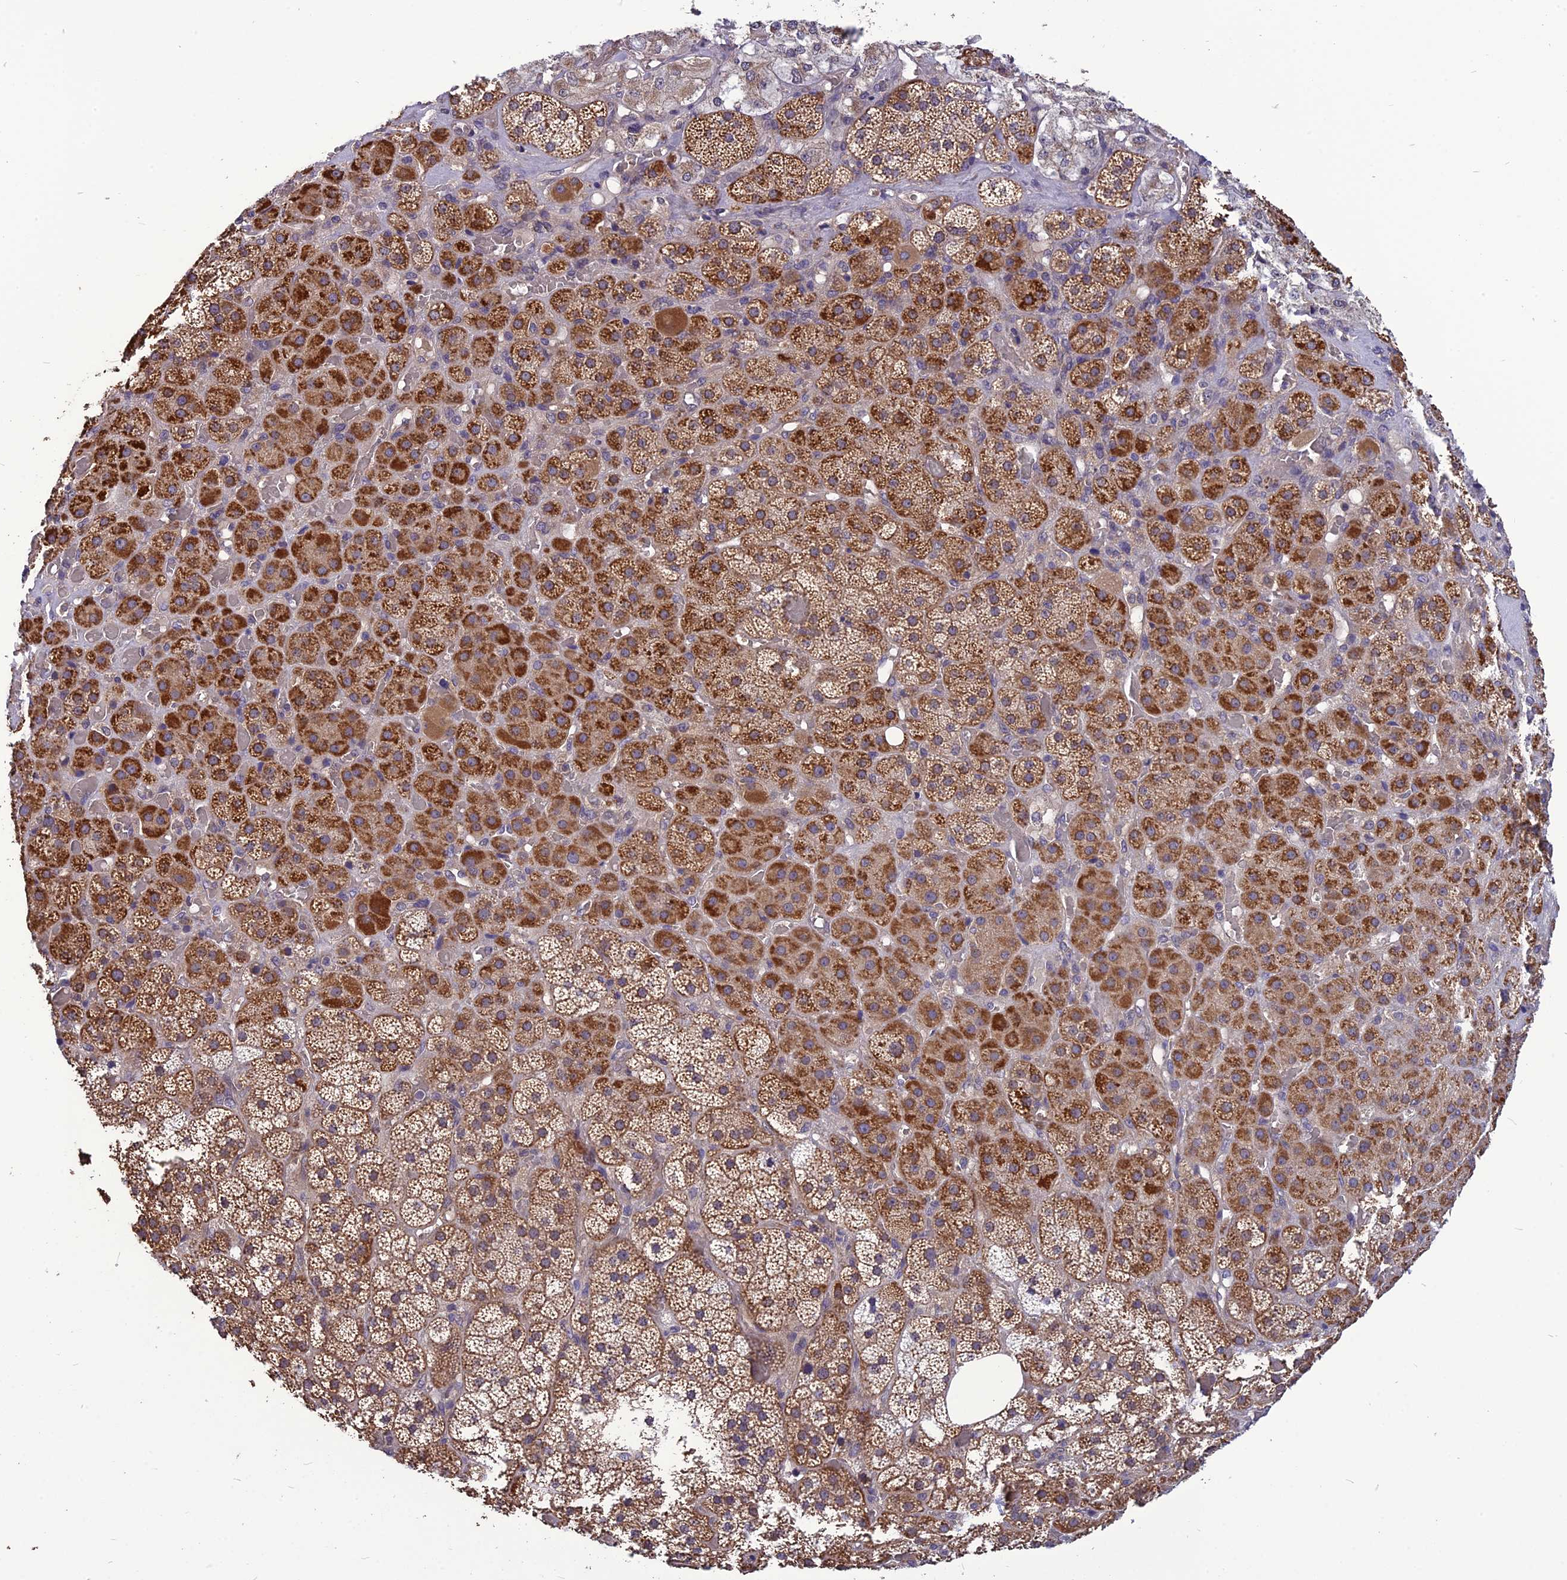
{"staining": {"intensity": "moderate", "quantity": ">75%", "location": "cytoplasmic/membranous"}, "tissue": "adrenal gland", "cell_type": "Glandular cells", "image_type": "normal", "snomed": [{"axis": "morphology", "description": "Normal tissue, NOS"}, {"axis": "topography", "description": "Adrenal gland"}], "caption": "IHC image of unremarkable adrenal gland: human adrenal gland stained using IHC reveals medium levels of moderate protein expression localized specifically in the cytoplasmic/membranous of glandular cells, appearing as a cytoplasmic/membranous brown color.", "gene": "PSMF1", "patient": {"sex": "male", "age": 57}}